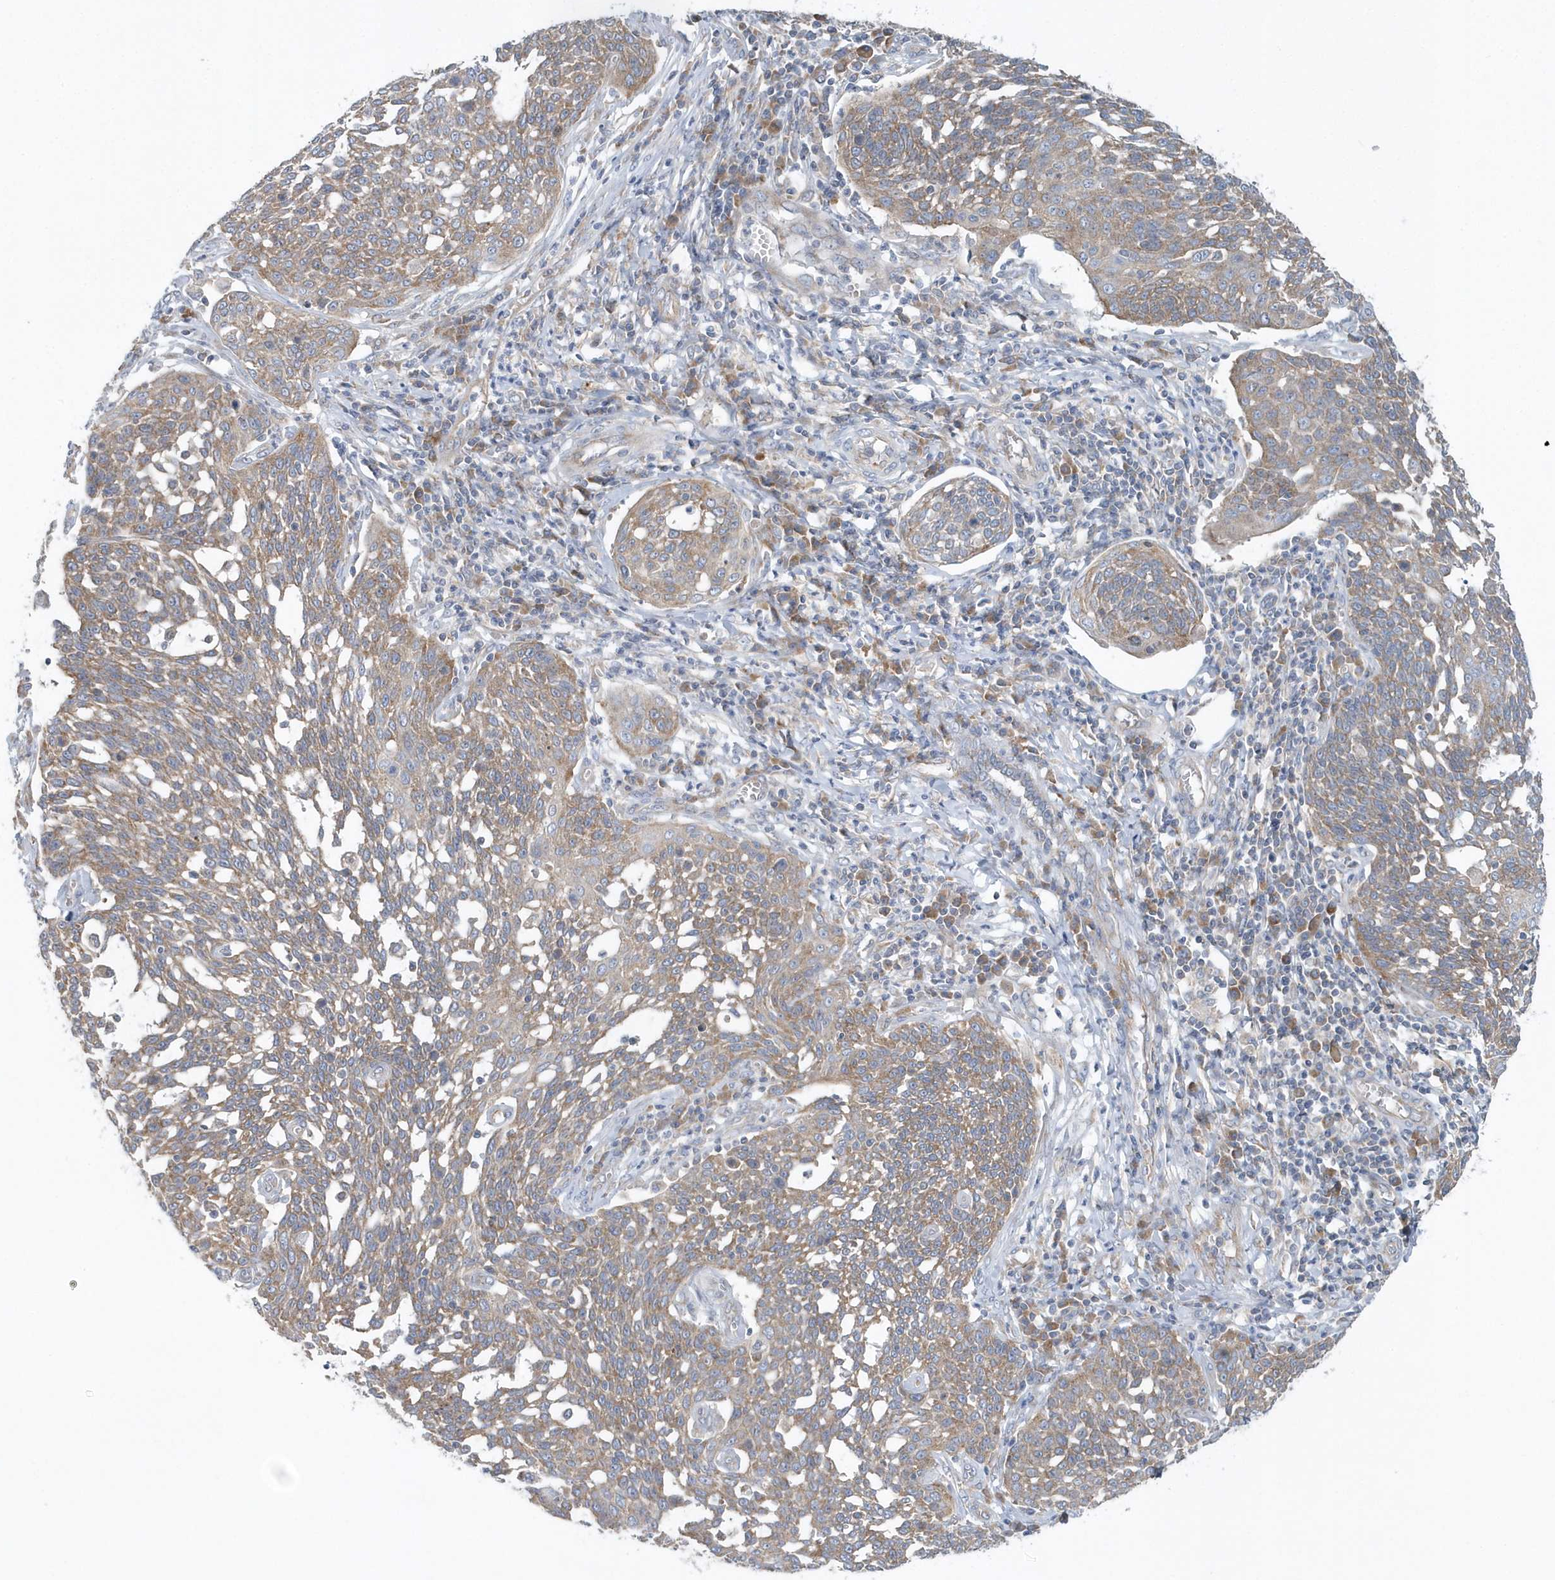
{"staining": {"intensity": "moderate", "quantity": ">75%", "location": "cytoplasmic/membranous"}, "tissue": "cervical cancer", "cell_type": "Tumor cells", "image_type": "cancer", "snomed": [{"axis": "morphology", "description": "Squamous cell carcinoma, NOS"}, {"axis": "topography", "description": "Cervix"}], "caption": "There is medium levels of moderate cytoplasmic/membranous staining in tumor cells of squamous cell carcinoma (cervical), as demonstrated by immunohistochemical staining (brown color).", "gene": "EIF3C", "patient": {"sex": "female", "age": 34}}